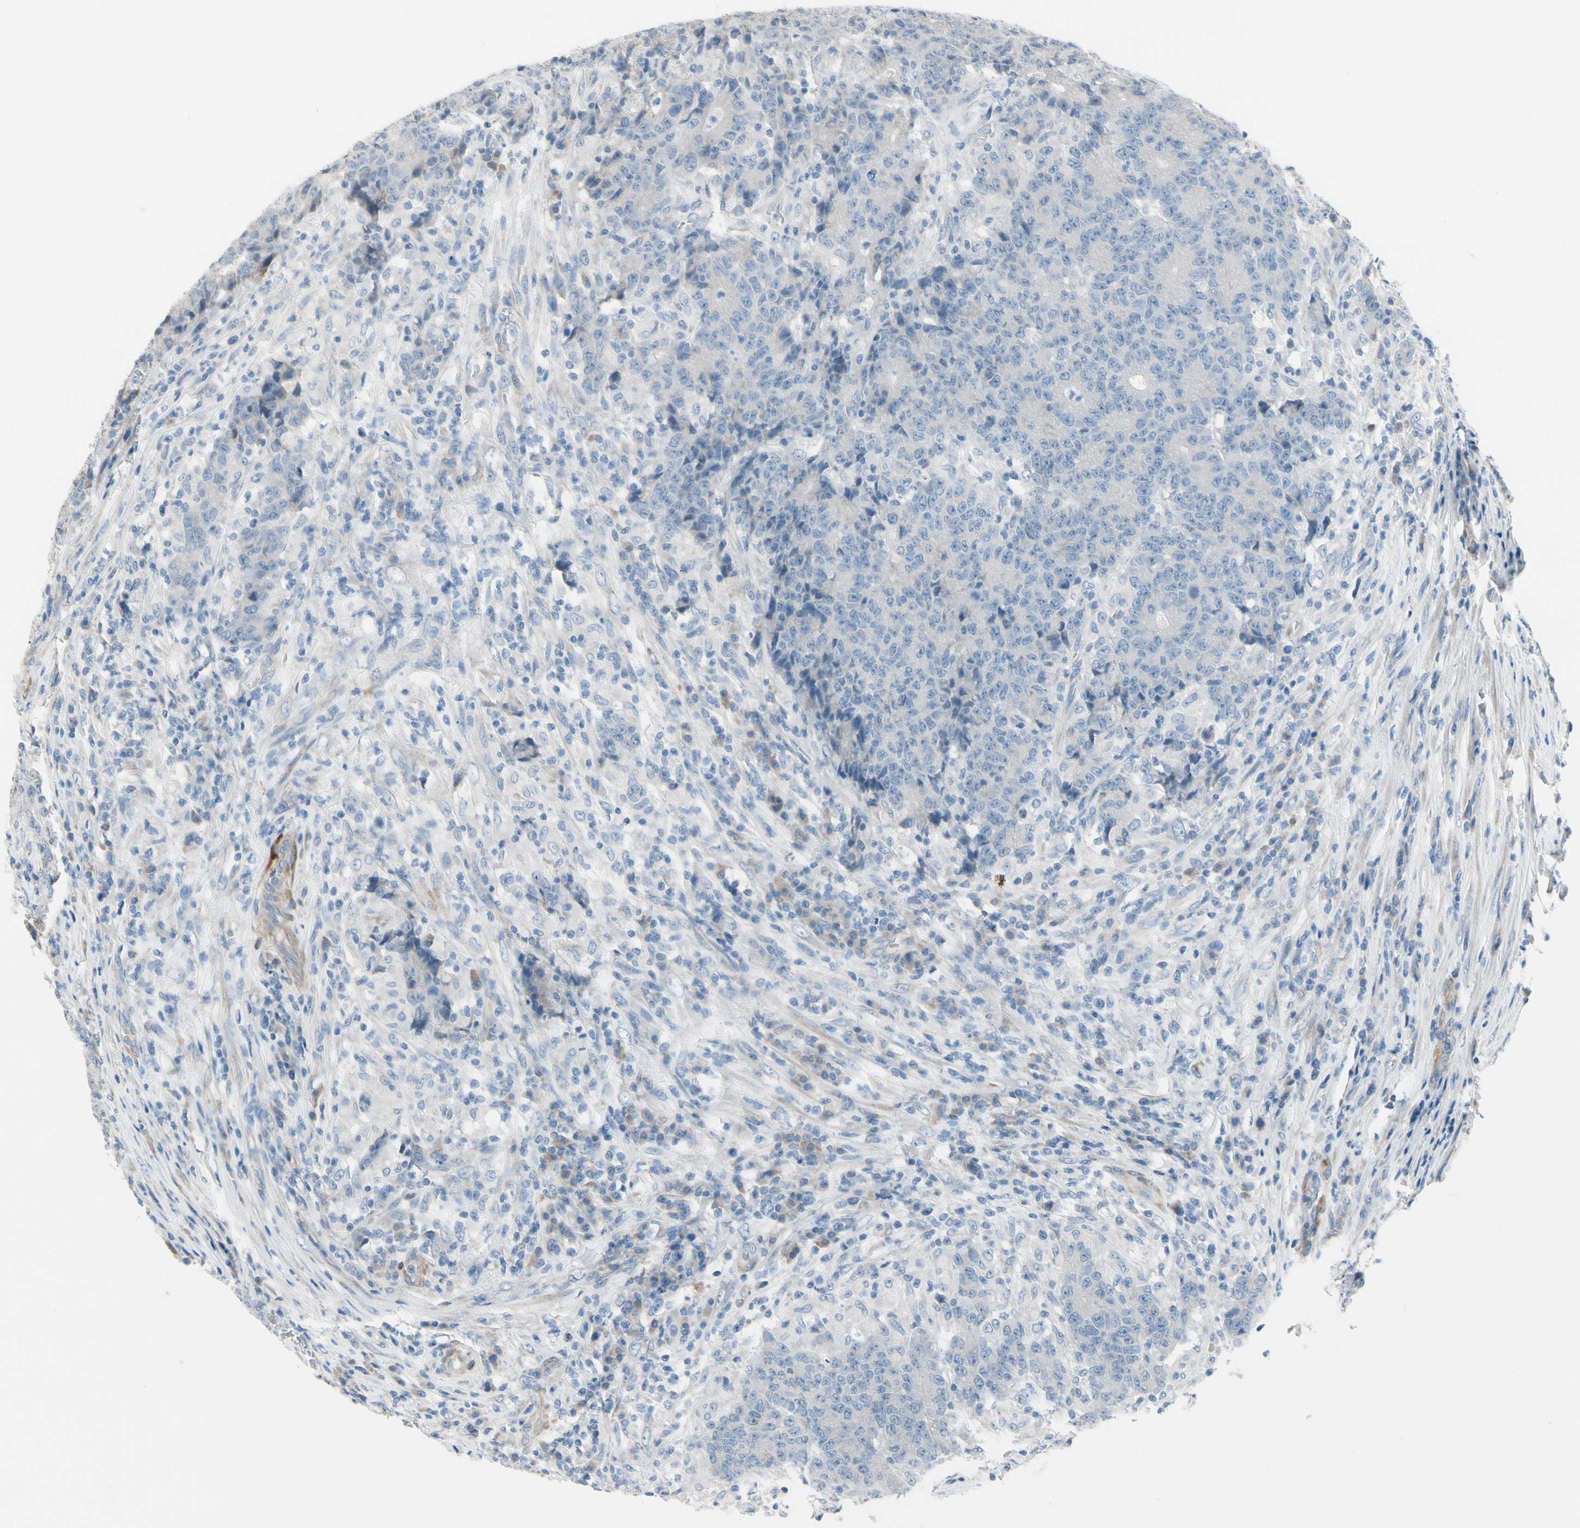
{"staining": {"intensity": "negative", "quantity": "none", "location": "none"}, "tissue": "colorectal cancer", "cell_type": "Tumor cells", "image_type": "cancer", "snomed": [{"axis": "morphology", "description": "Normal tissue, NOS"}, {"axis": "morphology", "description": "Adenocarcinoma, NOS"}, {"axis": "topography", "description": "Colon"}], "caption": "There is no significant positivity in tumor cells of colorectal cancer (adenocarcinoma).", "gene": "MAP2", "patient": {"sex": "female", "age": 75}}